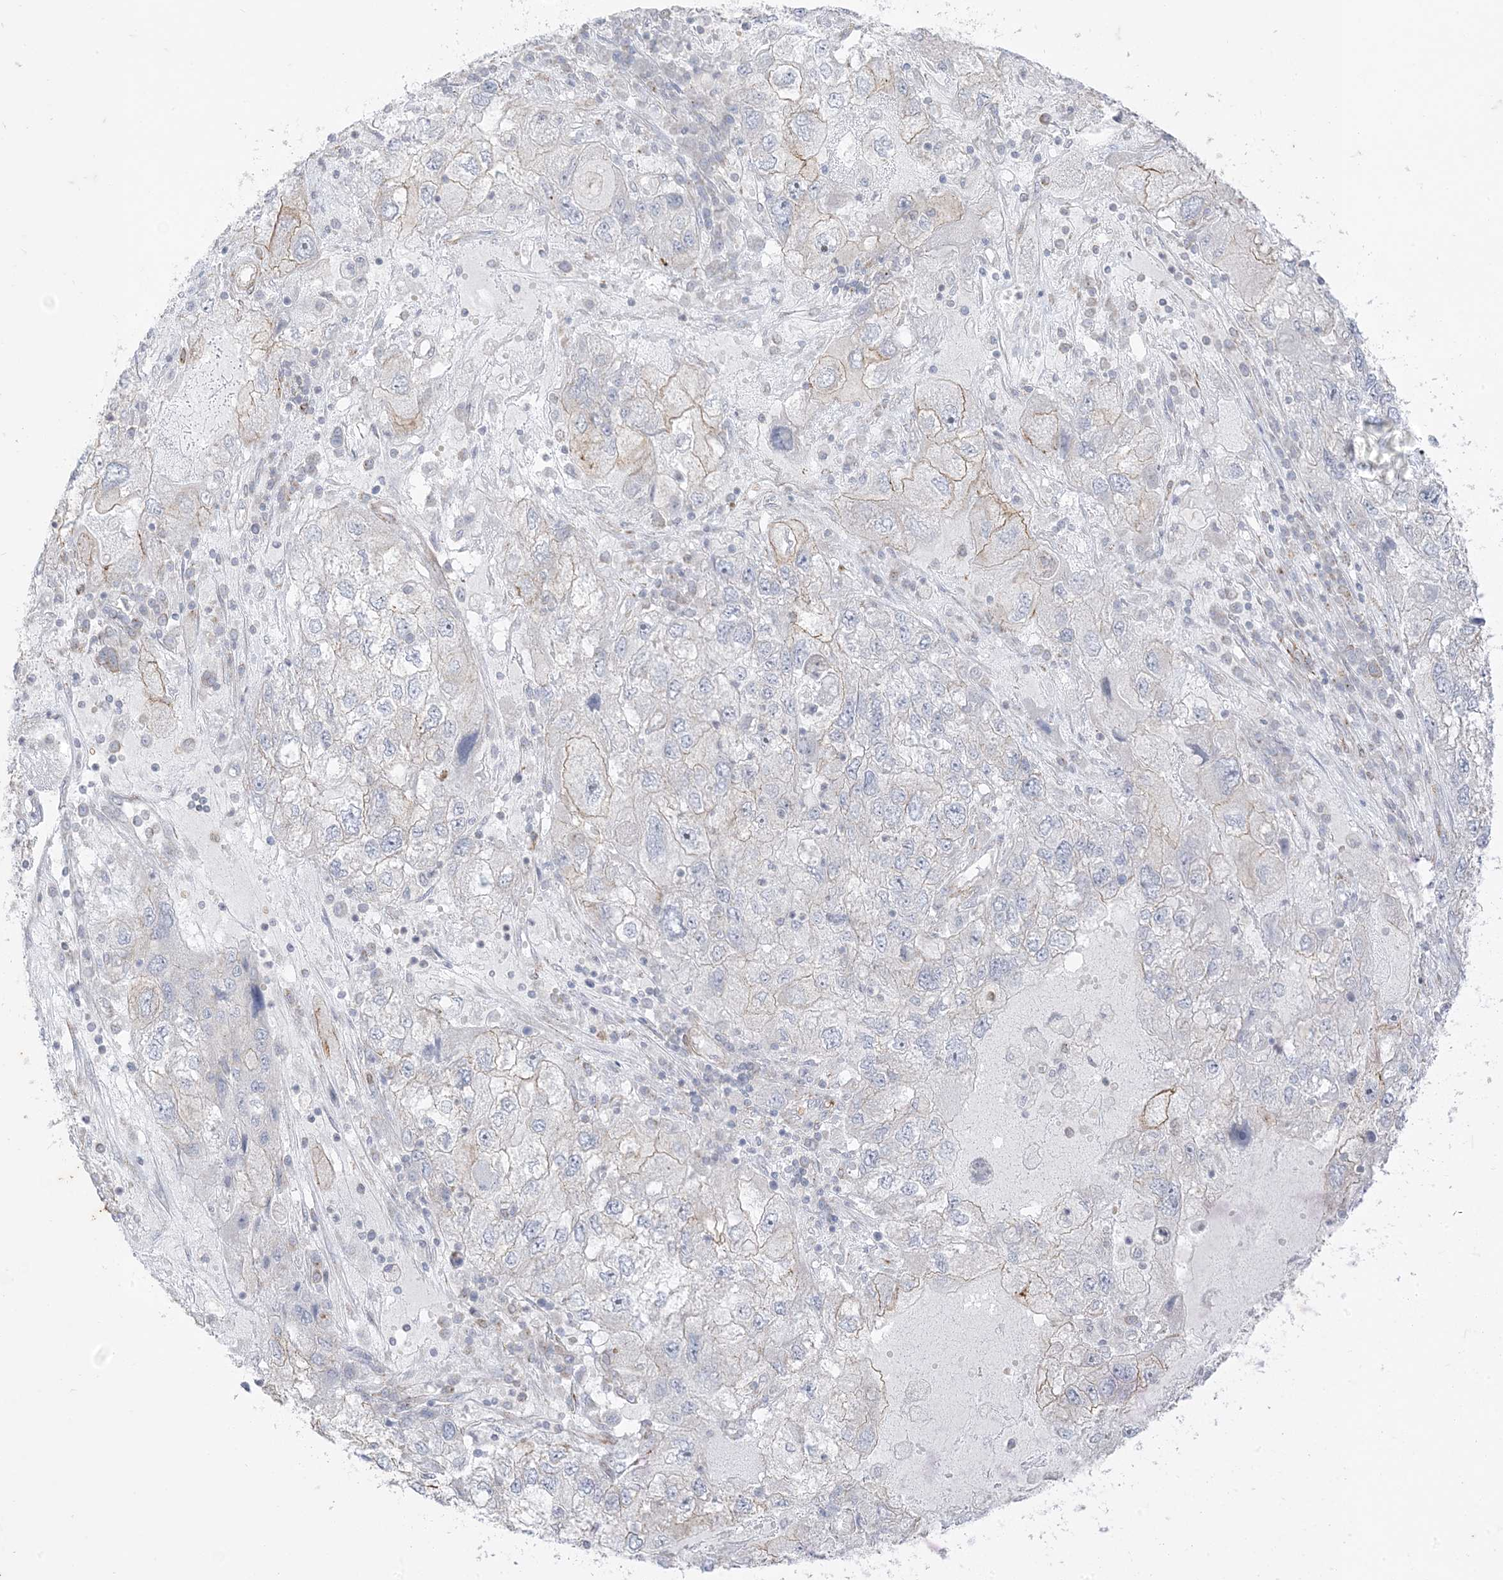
{"staining": {"intensity": "negative", "quantity": "none", "location": "none"}, "tissue": "endometrial cancer", "cell_type": "Tumor cells", "image_type": "cancer", "snomed": [{"axis": "morphology", "description": "Adenocarcinoma, NOS"}, {"axis": "topography", "description": "Endometrium"}], "caption": "This is a photomicrograph of immunohistochemistry staining of endometrial cancer (adenocarcinoma), which shows no staining in tumor cells.", "gene": "RAC1", "patient": {"sex": "female", "age": 49}}